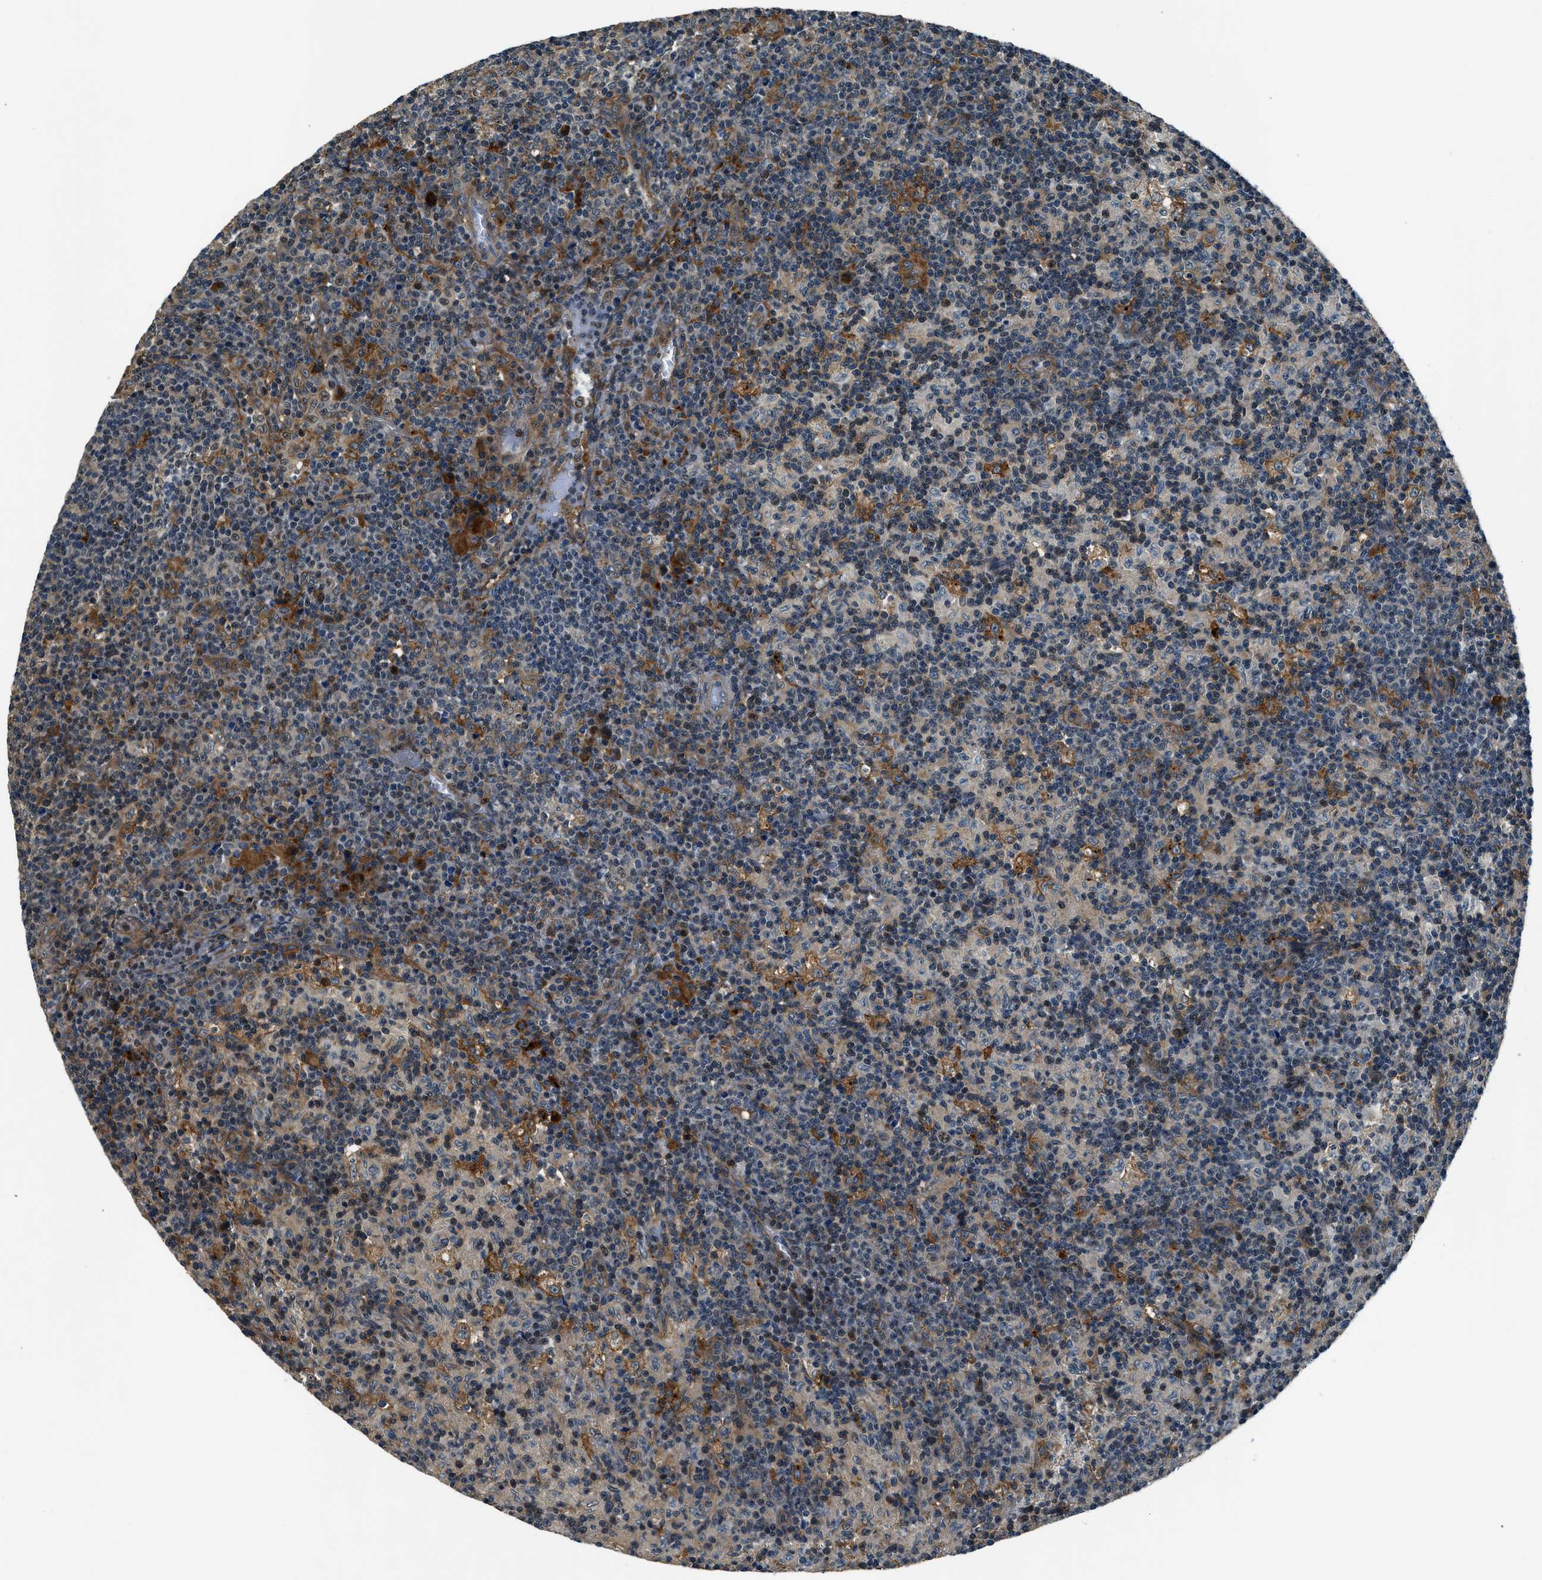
{"staining": {"intensity": "moderate", "quantity": "25%-75%", "location": "cytoplasmic/membranous"}, "tissue": "lymph node", "cell_type": "Germinal center cells", "image_type": "normal", "snomed": [{"axis": "morphology", "description": "Normal tissue, NOS"}, {"axis": "morphology", "description": "Inflammation, NOS"}, {"axis": "topography", "description": "Lymph node"}], "caption": "Germinal center cells exhibit medium levels of moderate cytoplasmic/membranous positivity in approximately 25%-75% of cells in benign lymph node.", "gene": "ARHGEF11", "patient": {"sex": "male", "age": 55}}